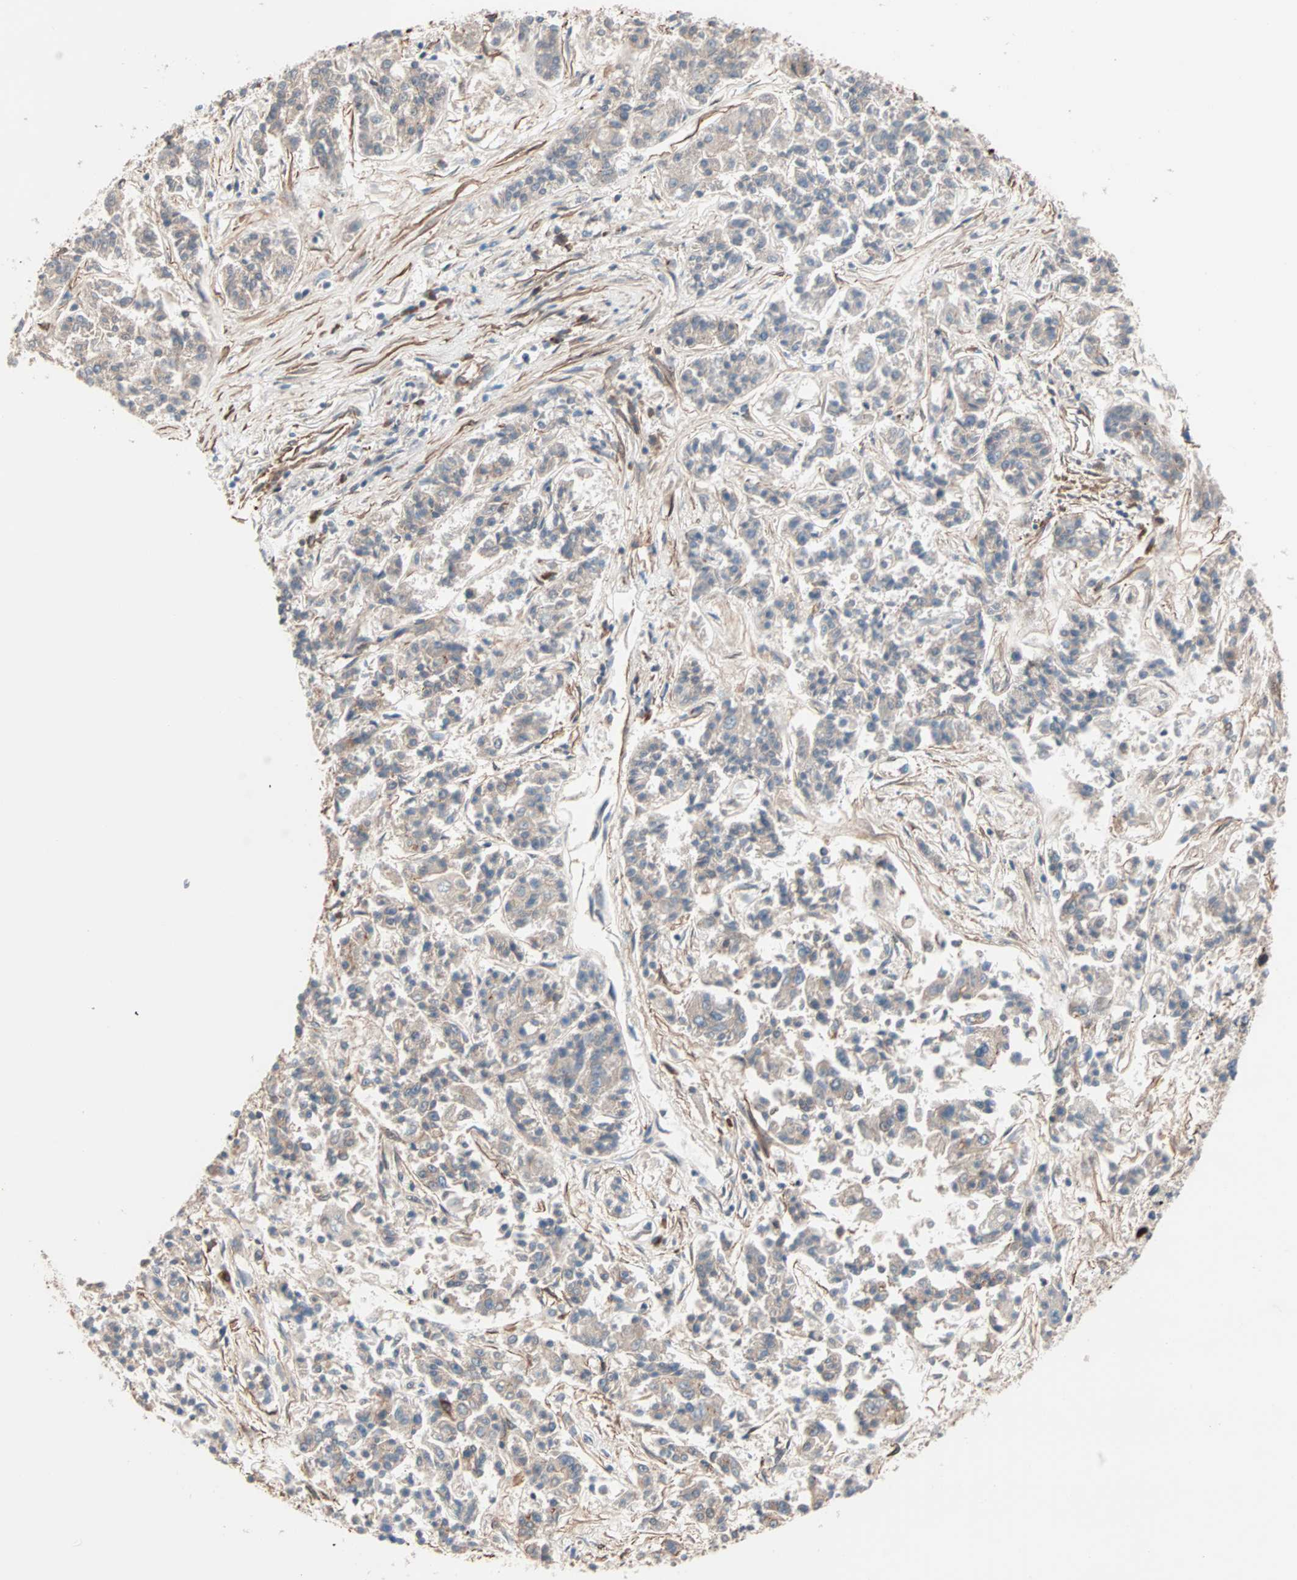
{"staining": {"intensity": "weak", "quantity": ">75%", "location": "cytoplasmic/membranous"}, "tissue": "lung cancer", "cell_type": "Tumor cells", "image_type": "cancer", "snomed": [{"axis": "morphology", "description": "Adenocarcinoma, NOS"}, {"axis": "topography", "description": "Lung"}], "caption": "Lung cancer (adenocarcinoma) tissue shows weak cytoplasmic/membranous staining in approximately >75% of tumor cells", "gene": "ALG5", "patient": {"sex": "male", "age": 84}}